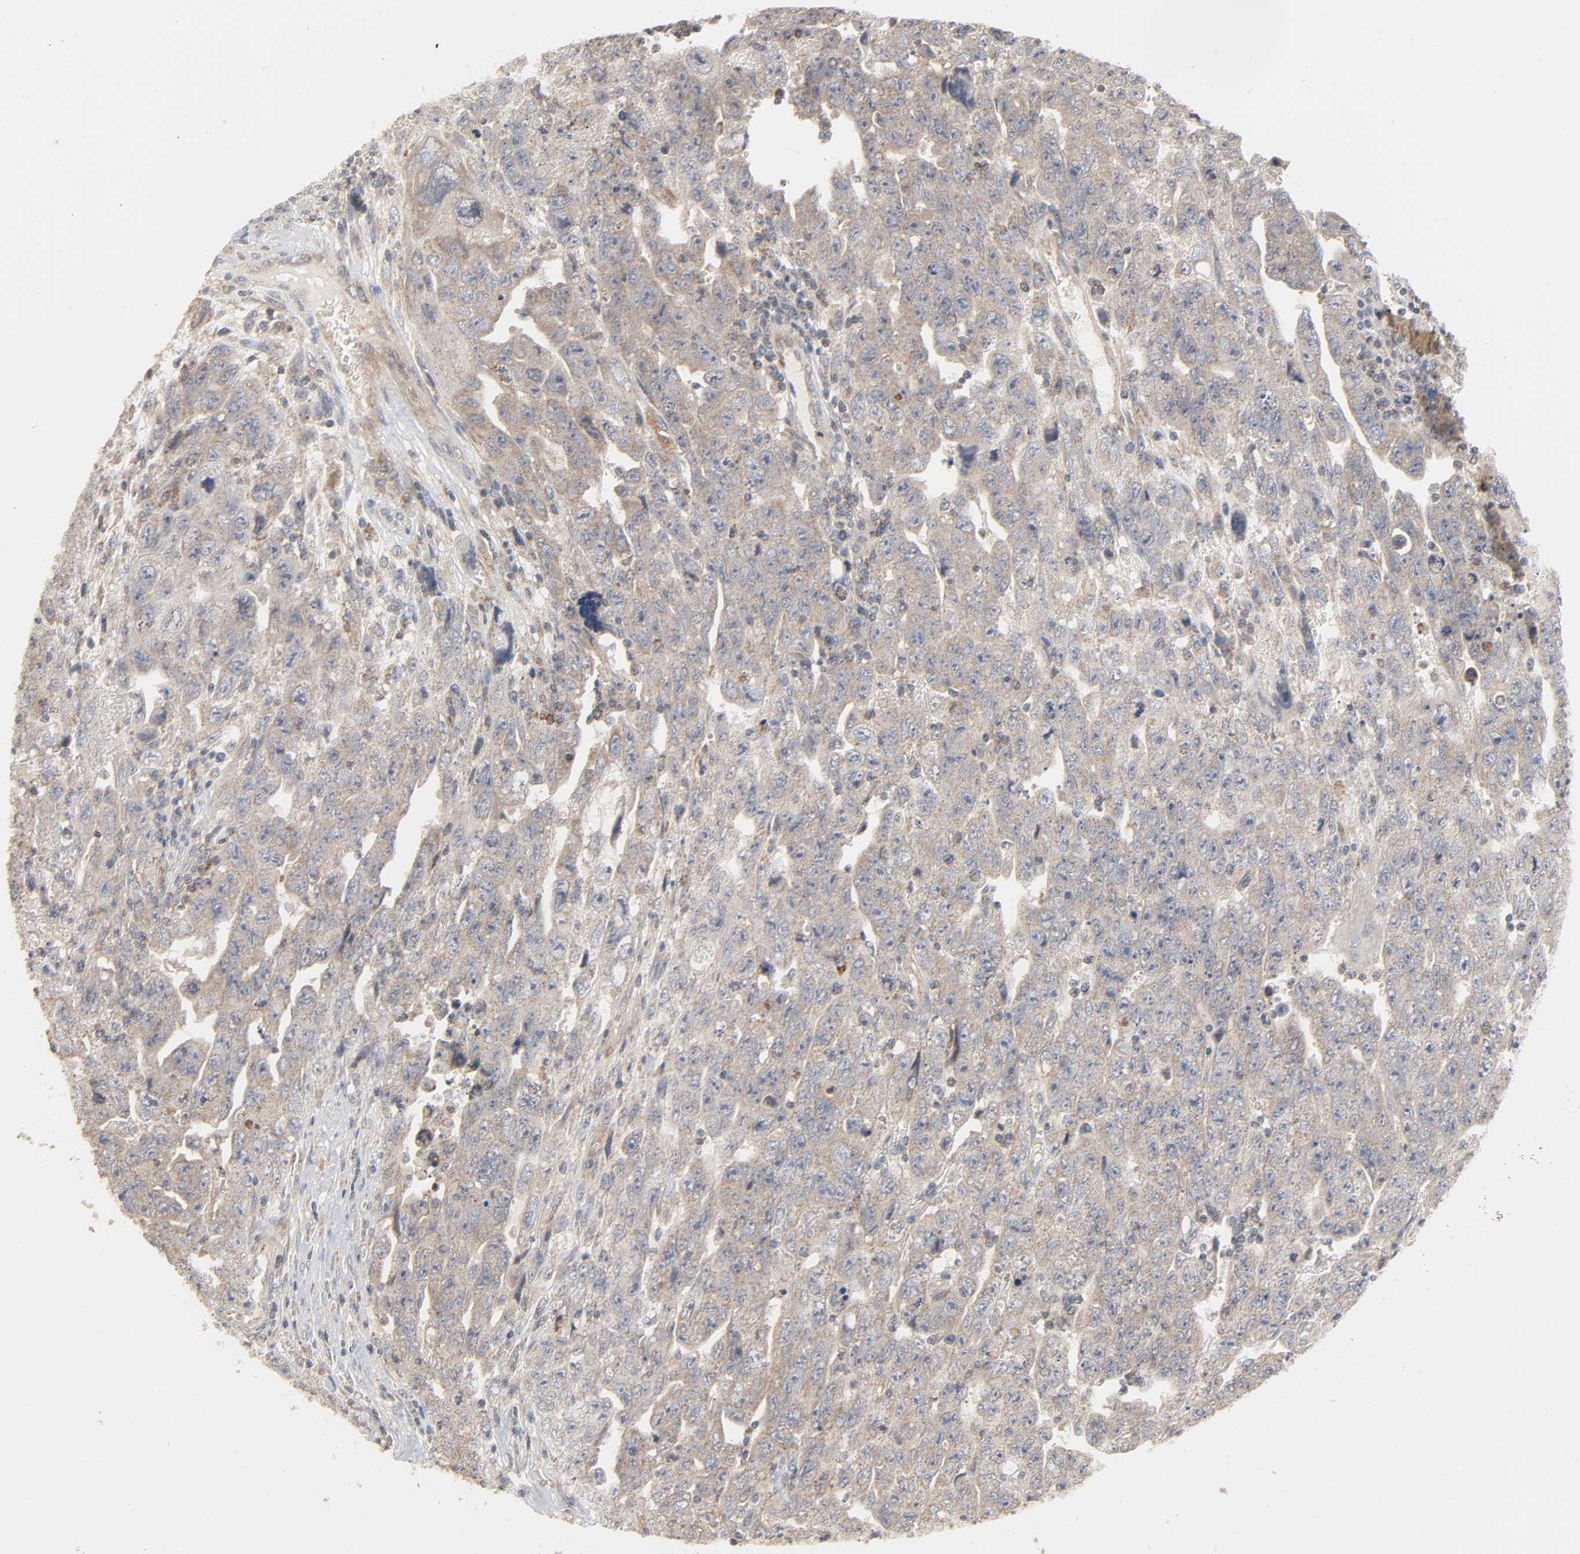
{"staining": {"intensity": "weak", "quantity": ">75%", "location": "cytoplasmic/membranous"}, "tissue": "testis cancer", "cell_type": "Tumor cells", "image_type": "cancer", "snomed": [{"axis": "morphology", "description": "Carcinoma, Embryonal, NOS"}, {"axis": "topography", "description": "Testis"}], "caption": "Embryonal carcinoma (testis) stained with a protein marker displays weak staining in tumor cells.", "gene": "CLEC4E", "patient": {"sex": "male", "age": 28}}